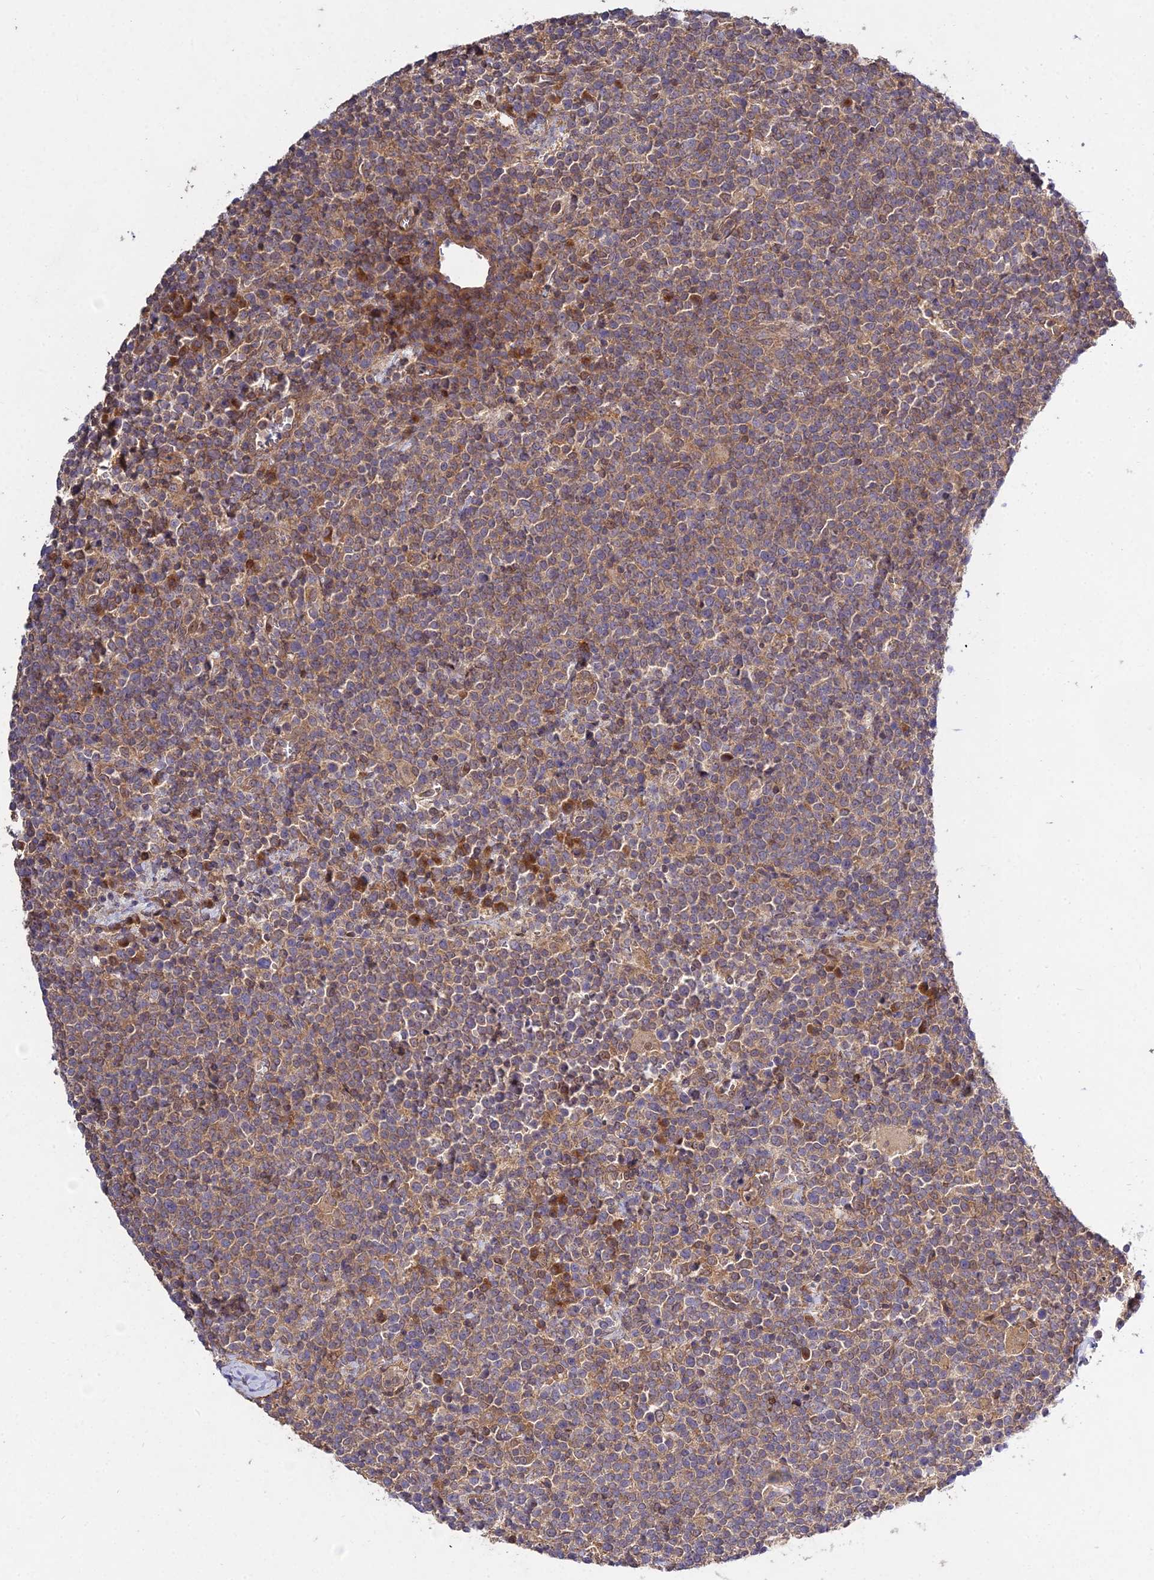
{"staining": {"intensity": "moderate", "quantity": ">75%", "location": "cytoplasmic/membranous"}, "tissue": "lymphoma", "cell_type": "Tumor cells", "image_type": "cancer", "snomed": [{"axis": "morphology", "description": "Malignant lymphoma, non-Hodgkin's type, High grade"}, {"axis": "topography", "description": "Lymph node"}], "caption": "About >75% of tumor cells in human malignant lymphoma, non-Hodgkin's type (high-grade) display moderate cytoplasmic/membranous protein expression as visualized by brown immunohistochemical staining.", "gene": "GRTP1", "patient": {"sex": "male", "age": 61}}